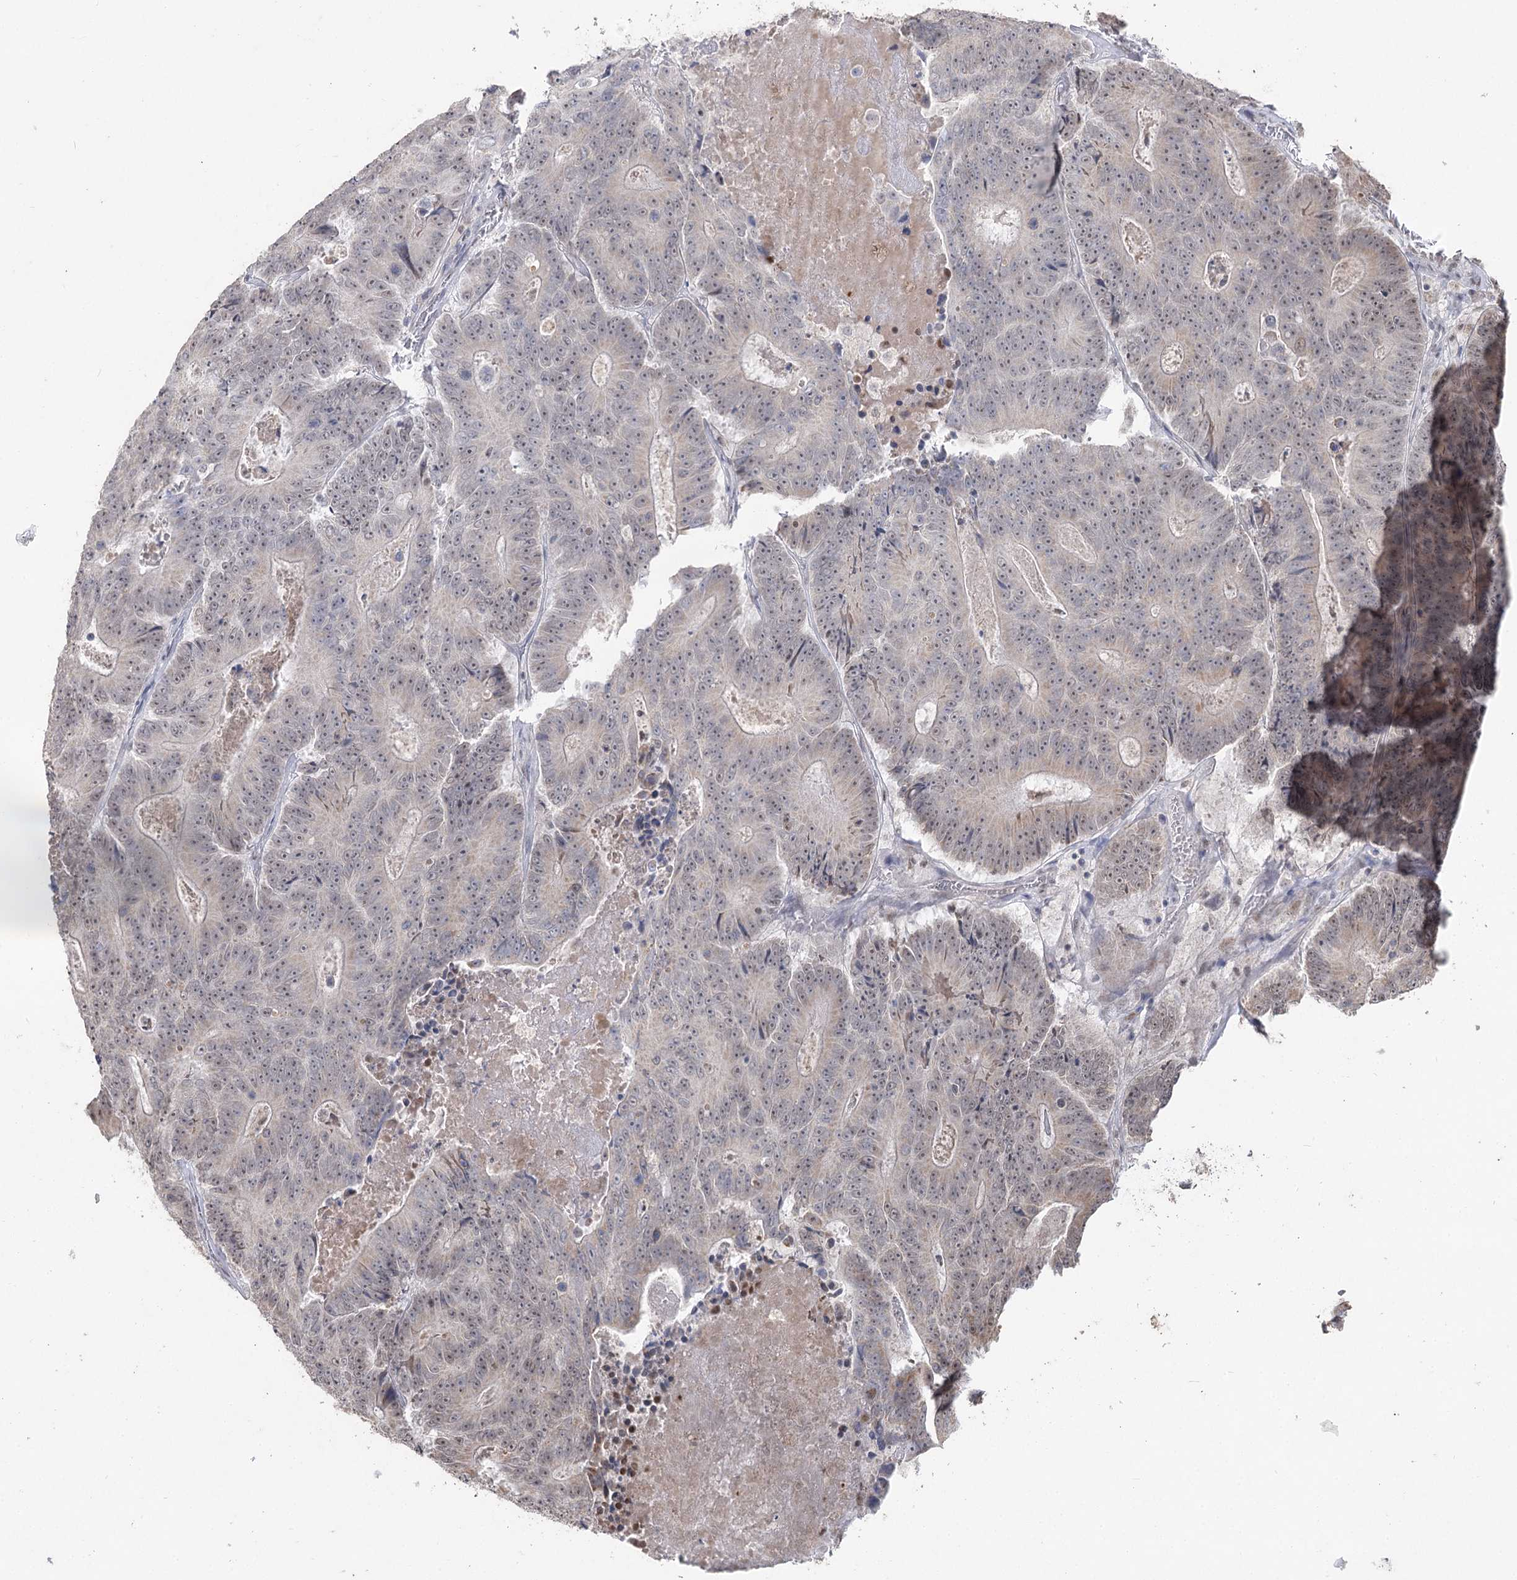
{"staining": {"intensity": "negative", "quantity": "none", "location": "none"}, "tissue": "colorectal cancer", "cell_type": "Tumor cells", "image_type": "cancer", "snomed": [{"axis": "morphology", "description": "Adenocarcinoma, NOS"}, {"axis": "topography", "description": "Colon"}], "caption": "The photomicrograph exhibits no significant positivity in tumor cells of colorectal adenocarcinoma.", "gene": "RUFY4", "patient": {"sex": "male", "age": 83}}